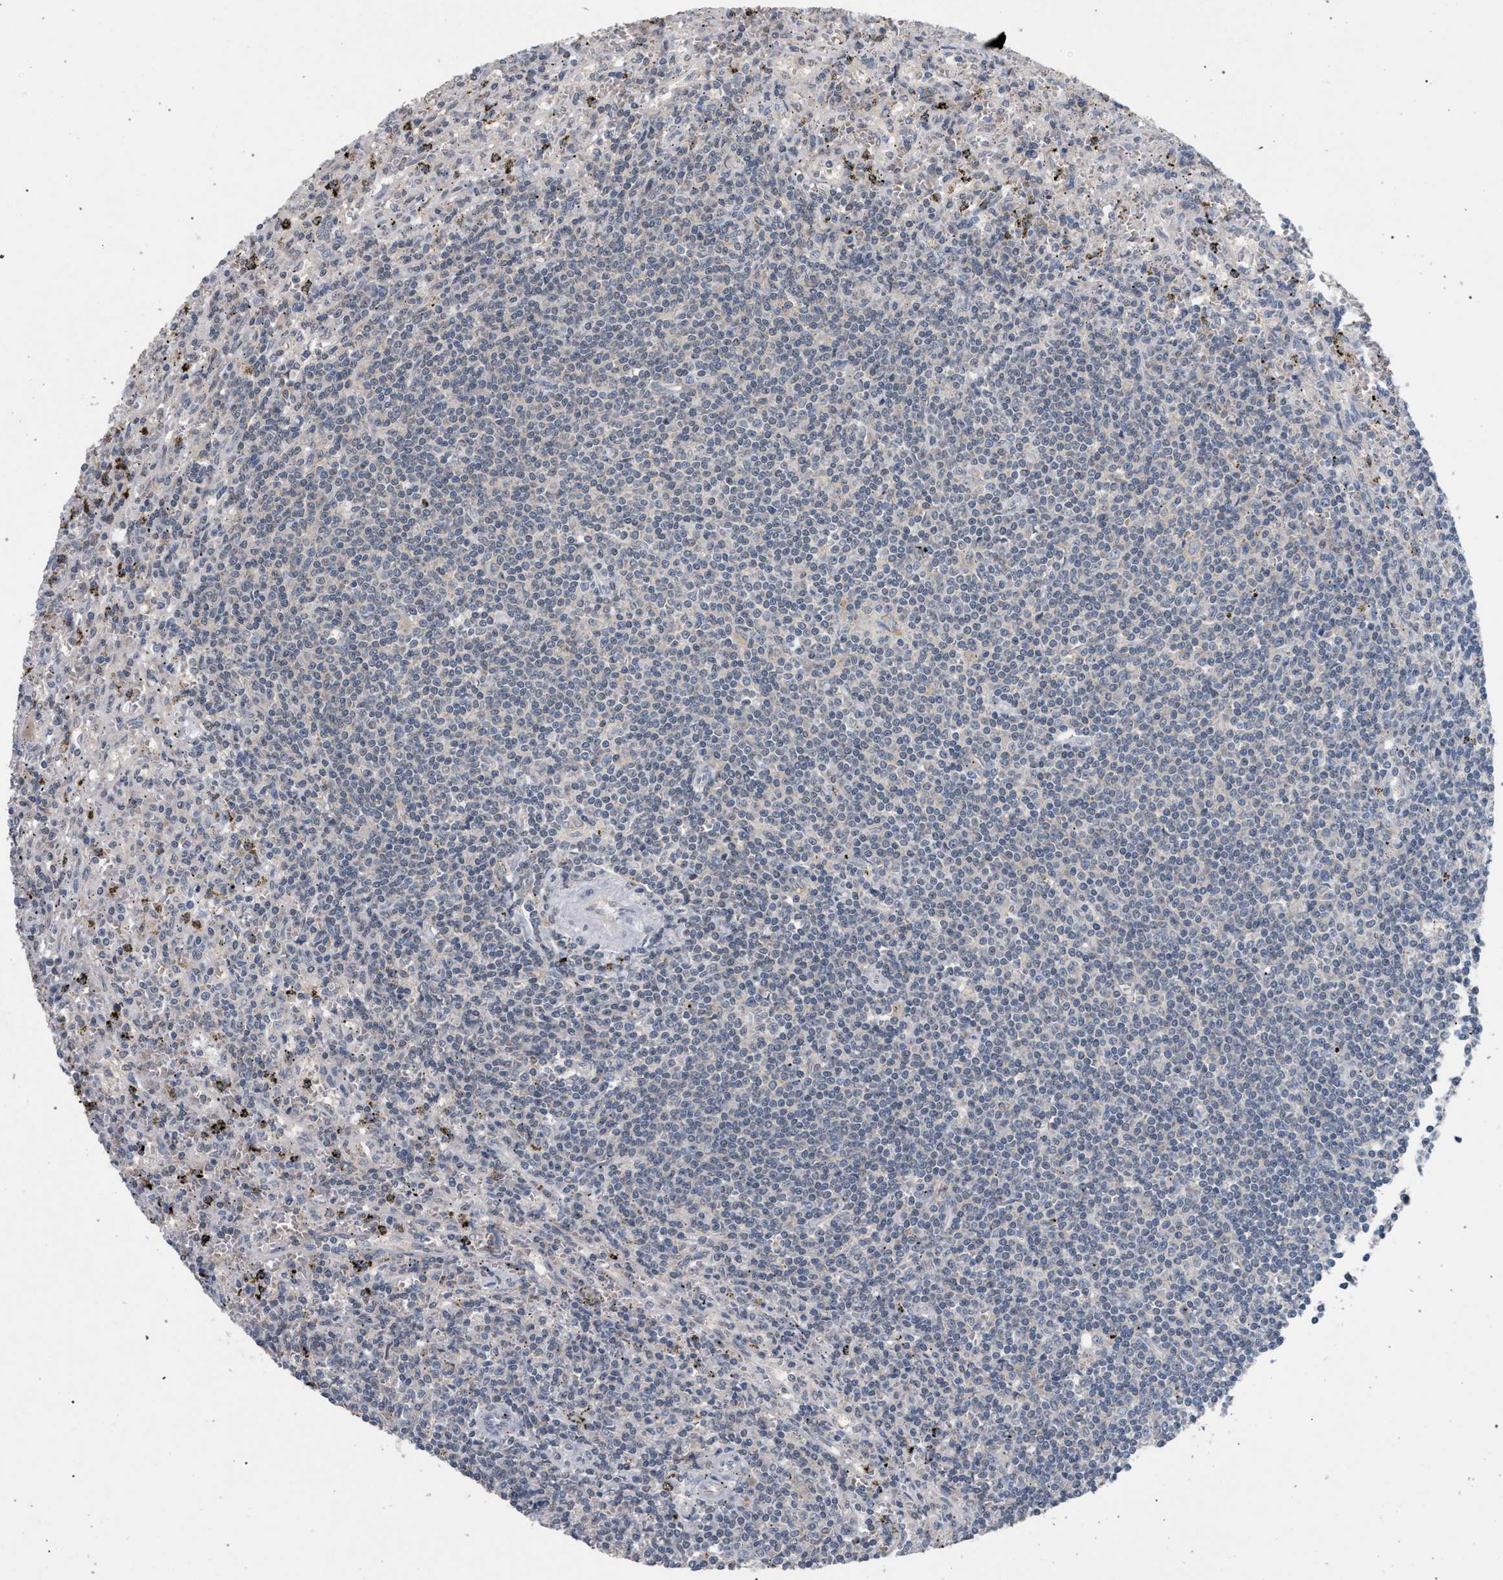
{"staining": {"intensity": "negative", "quantity": "none", "location": "none"}, "tissue": "lymphoma", "cell_type": "Tumor cells", "image_type": "cancer", "snomed": [{"axis": "morphology", "description": "Malignant lymphoma, non-Hodgkin's type, Low grade"}, {"axis": "topography", "description": "Spleen"}], "caption": "A photomicrograph of human low-grade malignant lymphoma, non-Hodgkin's type is negative for staining in tumor cells.", "gene": "TECPR1", "patient": {"sex": "male", "age": 76}}